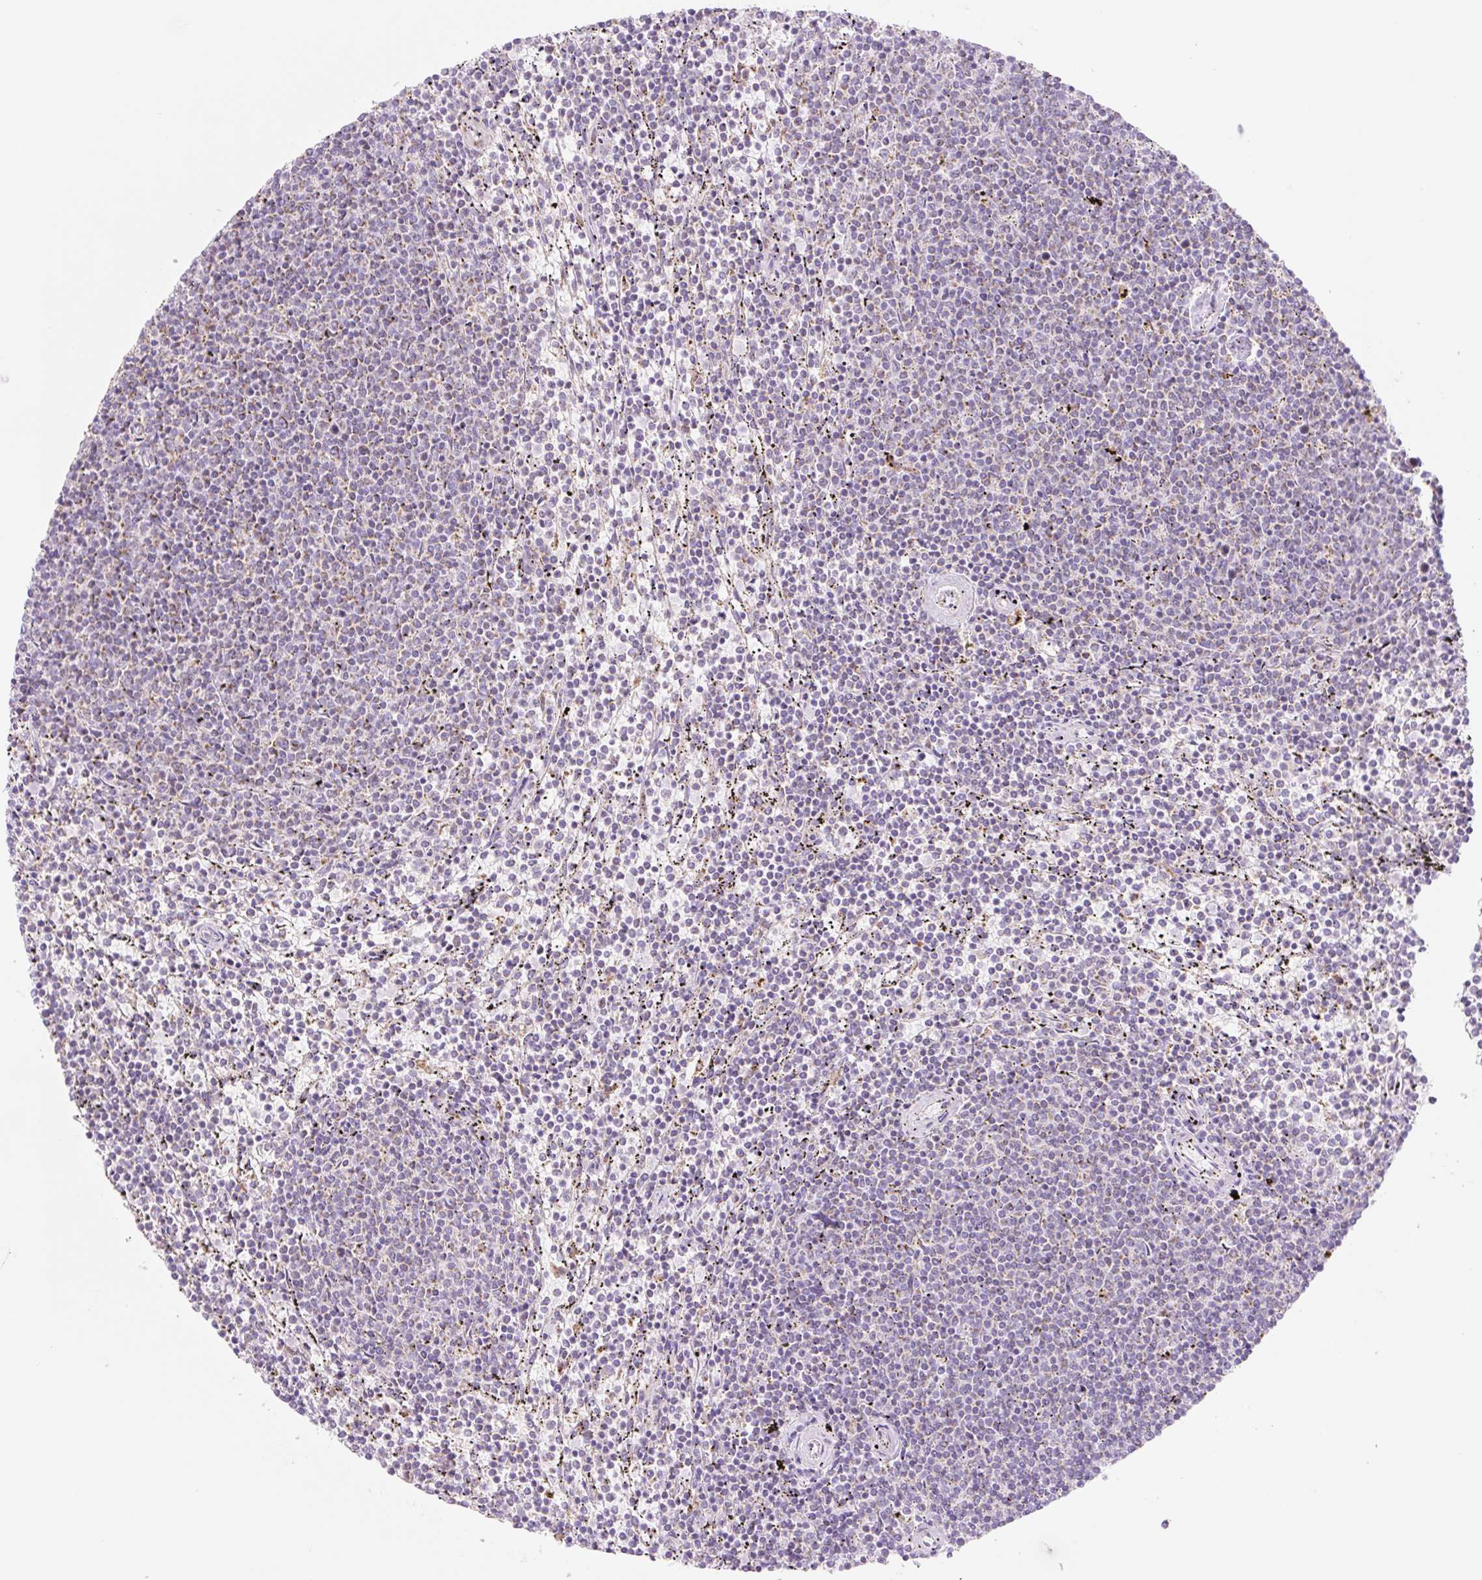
{"staining": {"intensity": "negative", "quantity": "none", "location": "none"}, "tissue": "lymphoma", "cell_type": "Tumor cells", "image_type": "cancer", "snomed": [{"axis": "morphology", "description": "Malignant lymphoma, non-Hodgkin's type, Low grade"}, {"axis": "topography", "description": "Spleen"}], "caption": "Immunohistochemistry micrograph of neoplastic tissue: lymphoma stained with DAB exhibits no significant protein positivity in tumor cells. The staining is performed using DAB (3,3'-diaminobenzidine) brown chromogen with nuclei counter-stained in using hematoxylin.", "gene": "CLEC3A", "patient": {"sex": "female", "age": 50}}